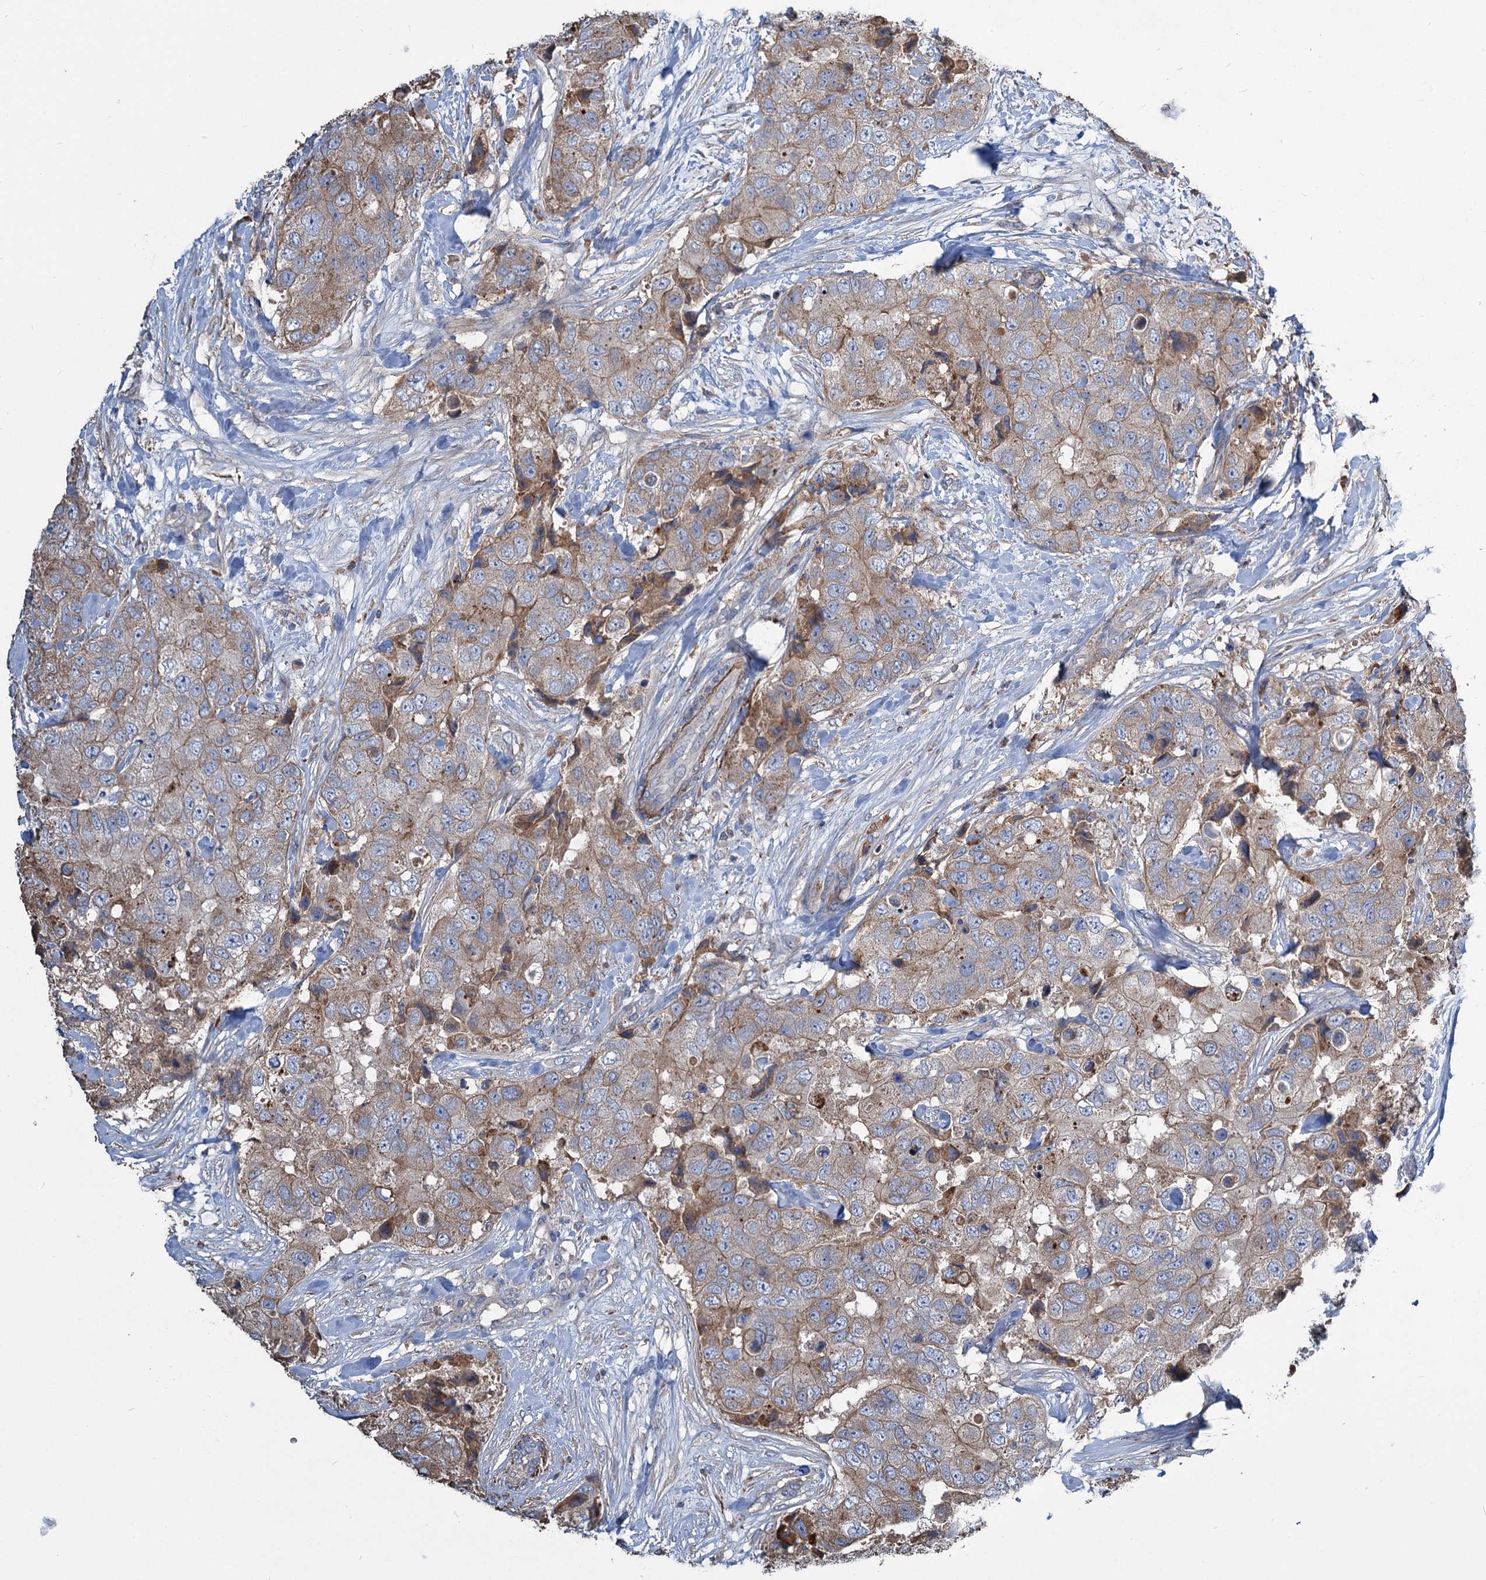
{"staining": {"intensity": "weak", "quantity": ">75%", "location": "cytoplasmic/membranous"}, "tissue": "breast cancer", "cell_type": "Tumor cells", "image_type": "cancer", "snomed": [{"axis": "morphology", "description": "Duct carcinoma"}, {"axis": "topography", "description": "Breast"}], "caption": "Protein expression by immunohistochemistry (IHC) reveals weak cytoplasmic/membranous positivity in about >75% of tumor cells in breast cancer.", "gene": "URAD", "patient": {"sex": "female", "age": 62}}